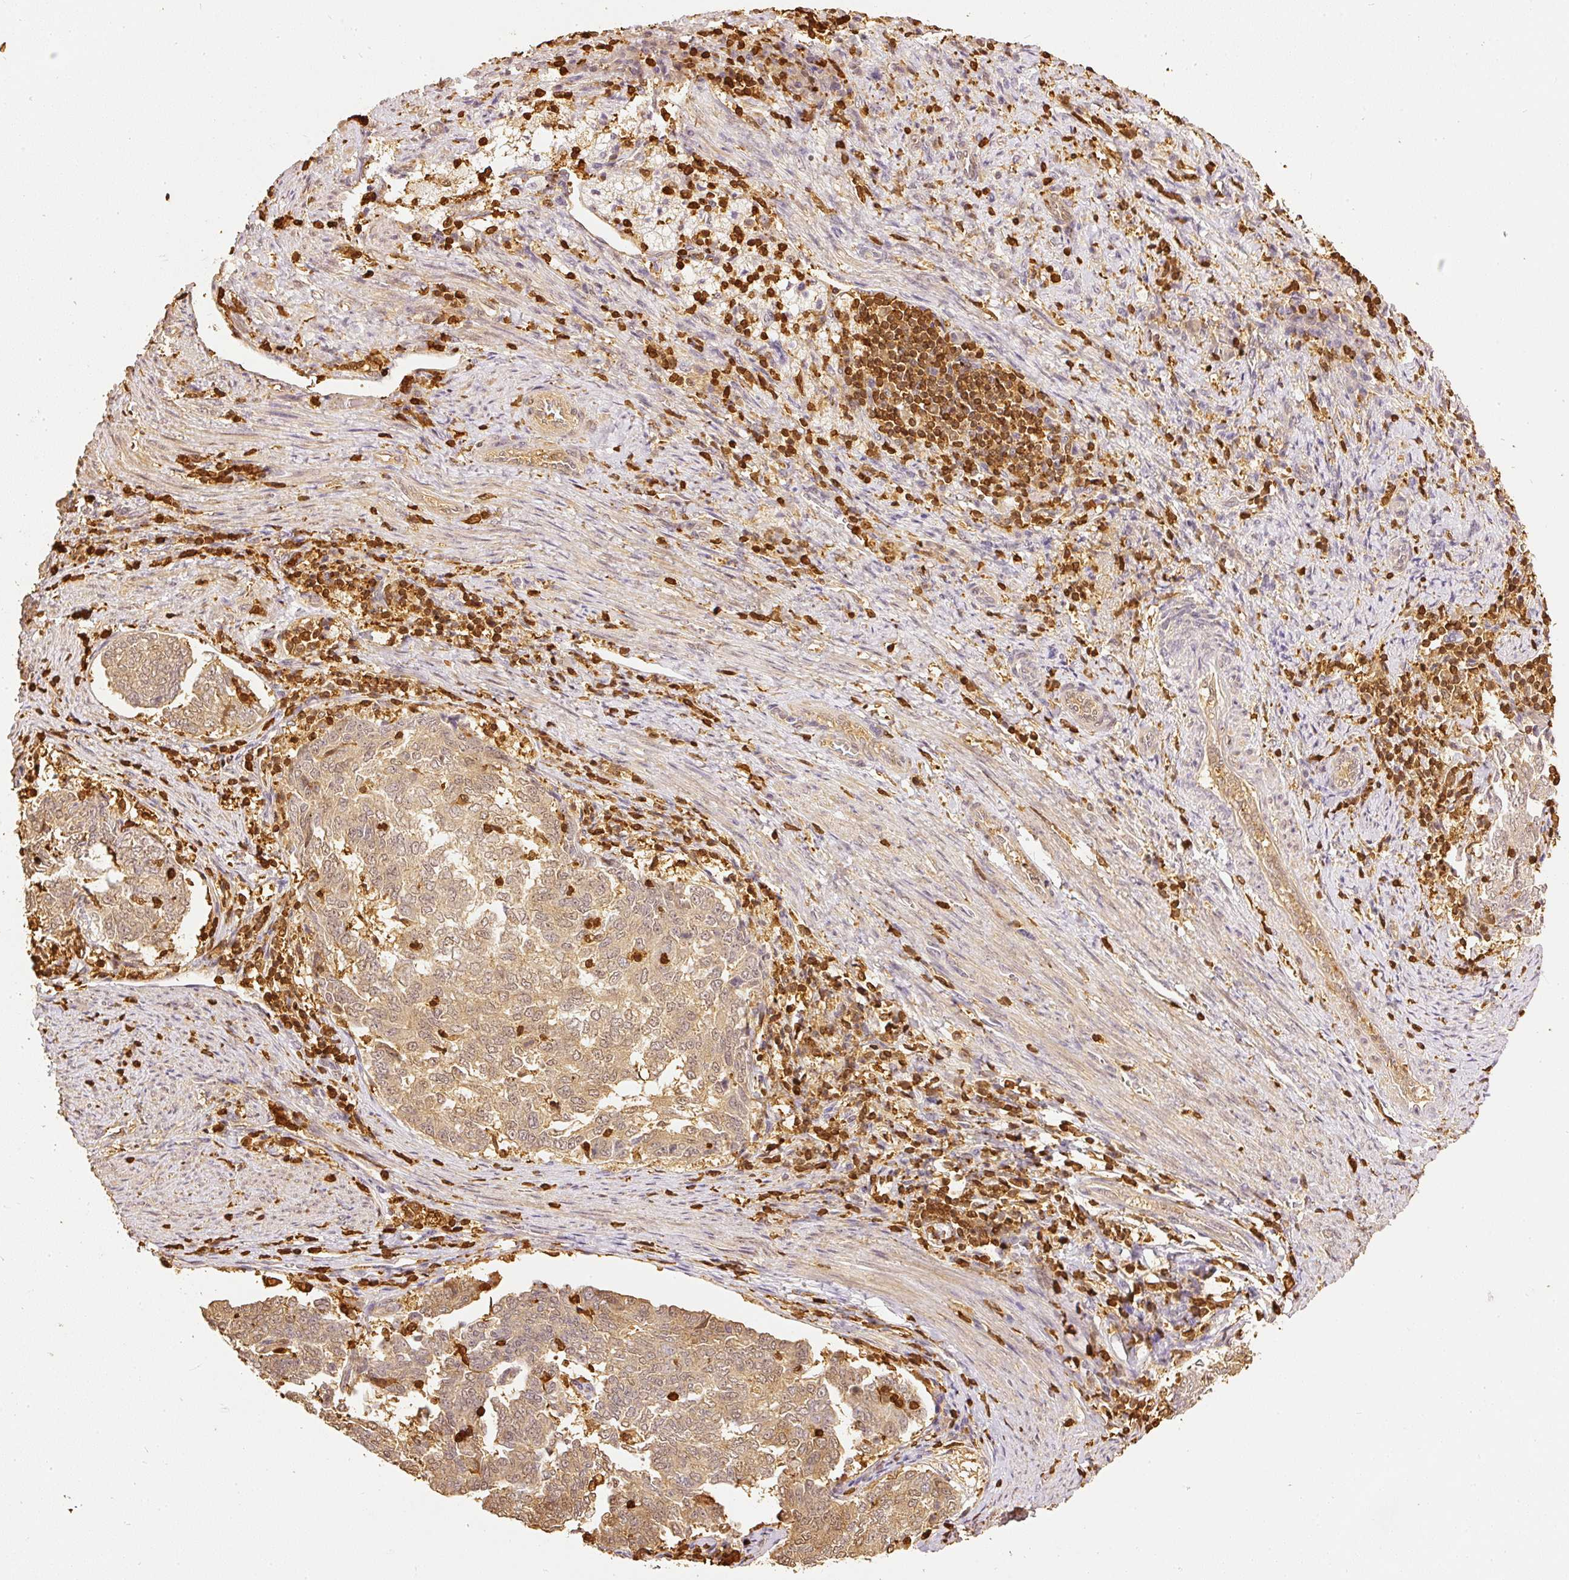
{"staining": {"intensity": "moderate", "quantity": ">75%", "location": "cytoplasmic/membranous,nuclear"}, "tissue": "endometrial cancer", "cell_type": "Tumor cells", "image_type": "cancer", "snomed": [{"axis": "morphology", "description": "Adenocarcinoma, NOS"}, {"axis": "topography", "description": "Endometrium"}], "caption": "Protein analysis of adenocarcinoma (endometrial) tissue exhibits moderate cytoplasmic/membranous and nuclear staining in about >75% of tumor cells.", "gene": "PFN1", "patient": {"sex": "female", "age": 80}}